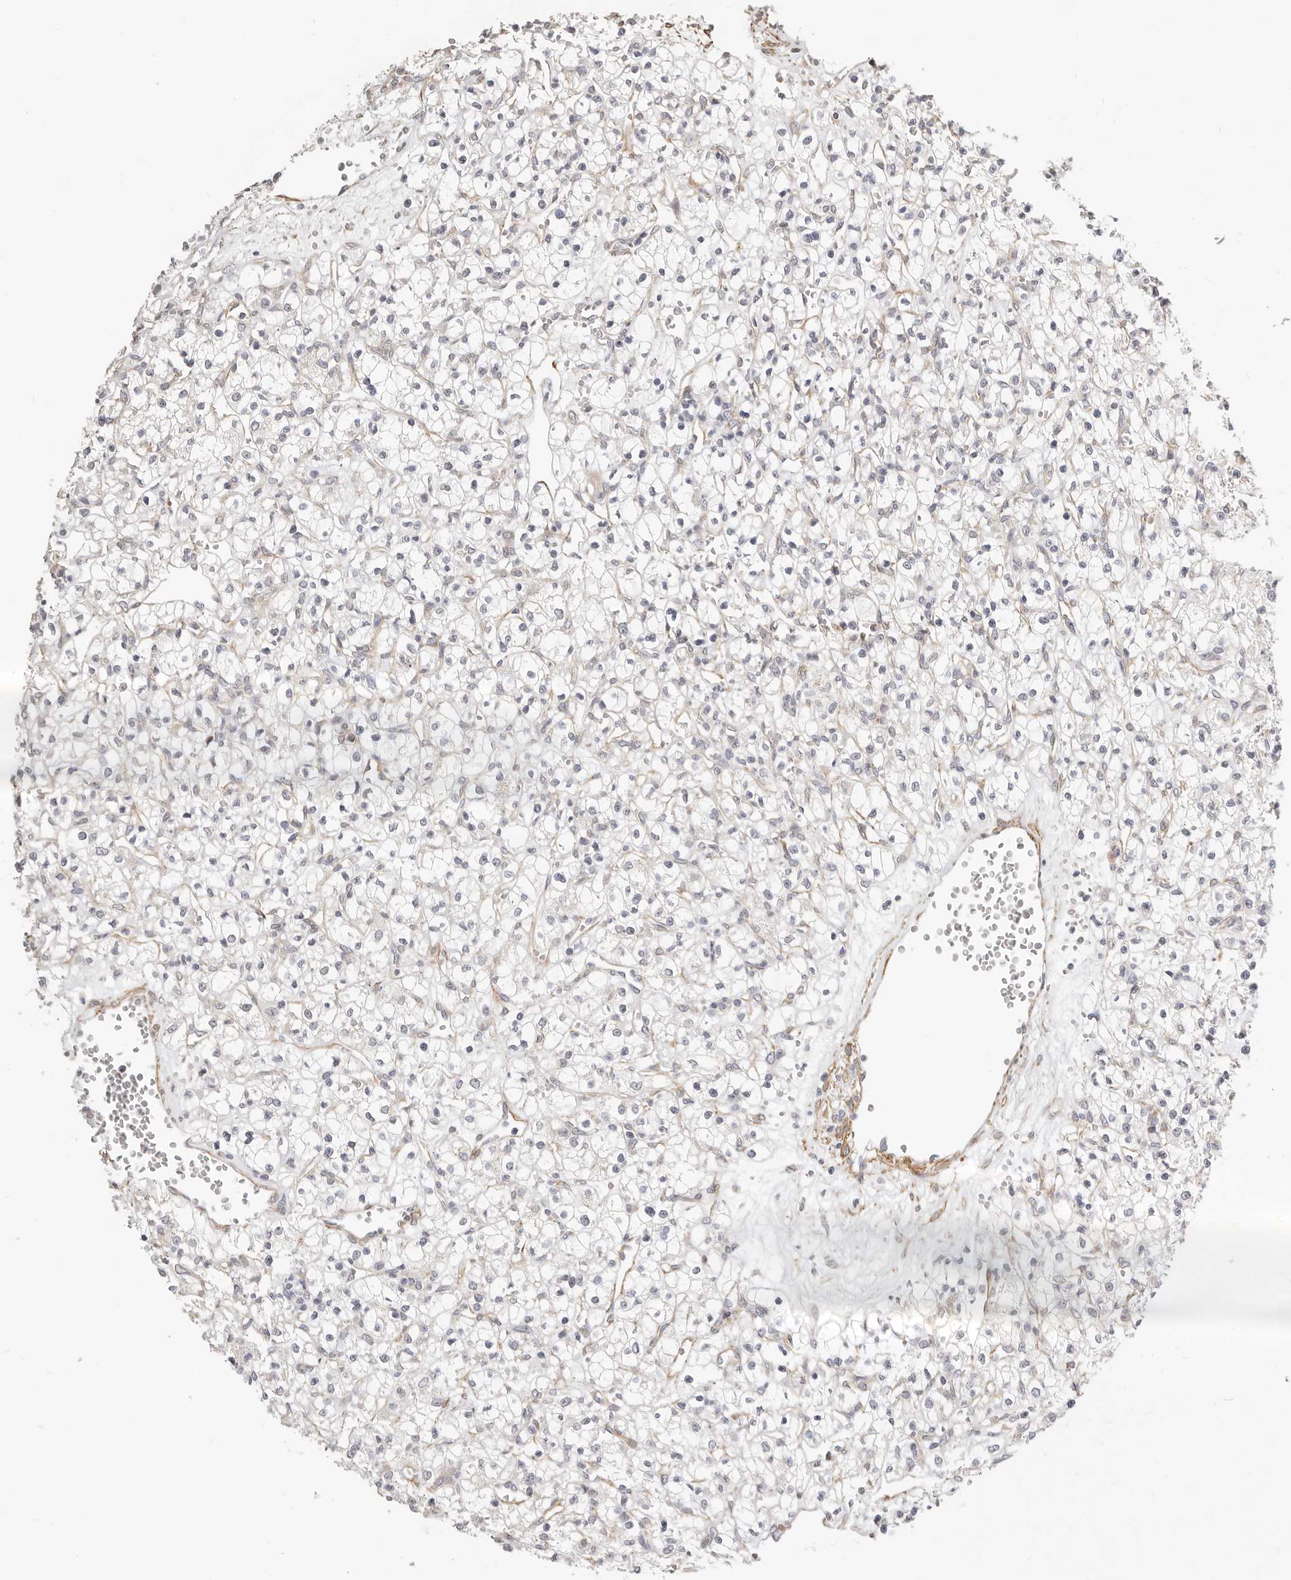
{"staining": {"intensity": "negative", "quantity": "none", "location": "none"}, "tissue": "renal cancer", "cell_type": "Tumor cells", "image_type": "cancer", "snomed": [{"axis": "morphology", "description": "Adenocarcinoma, NOS"}, {"axis": "topography", "description": "Kidney"}], "caption": "Renal adenocarcinoma was stained to show a protein in brown. There is no significant staining in tumor cells. (DAB (3,3'-diaminobenzidine) immunohistochemistry, high magnification).", "gene": "RABAC1", "patient": {"sex": "female", "age": 59}}